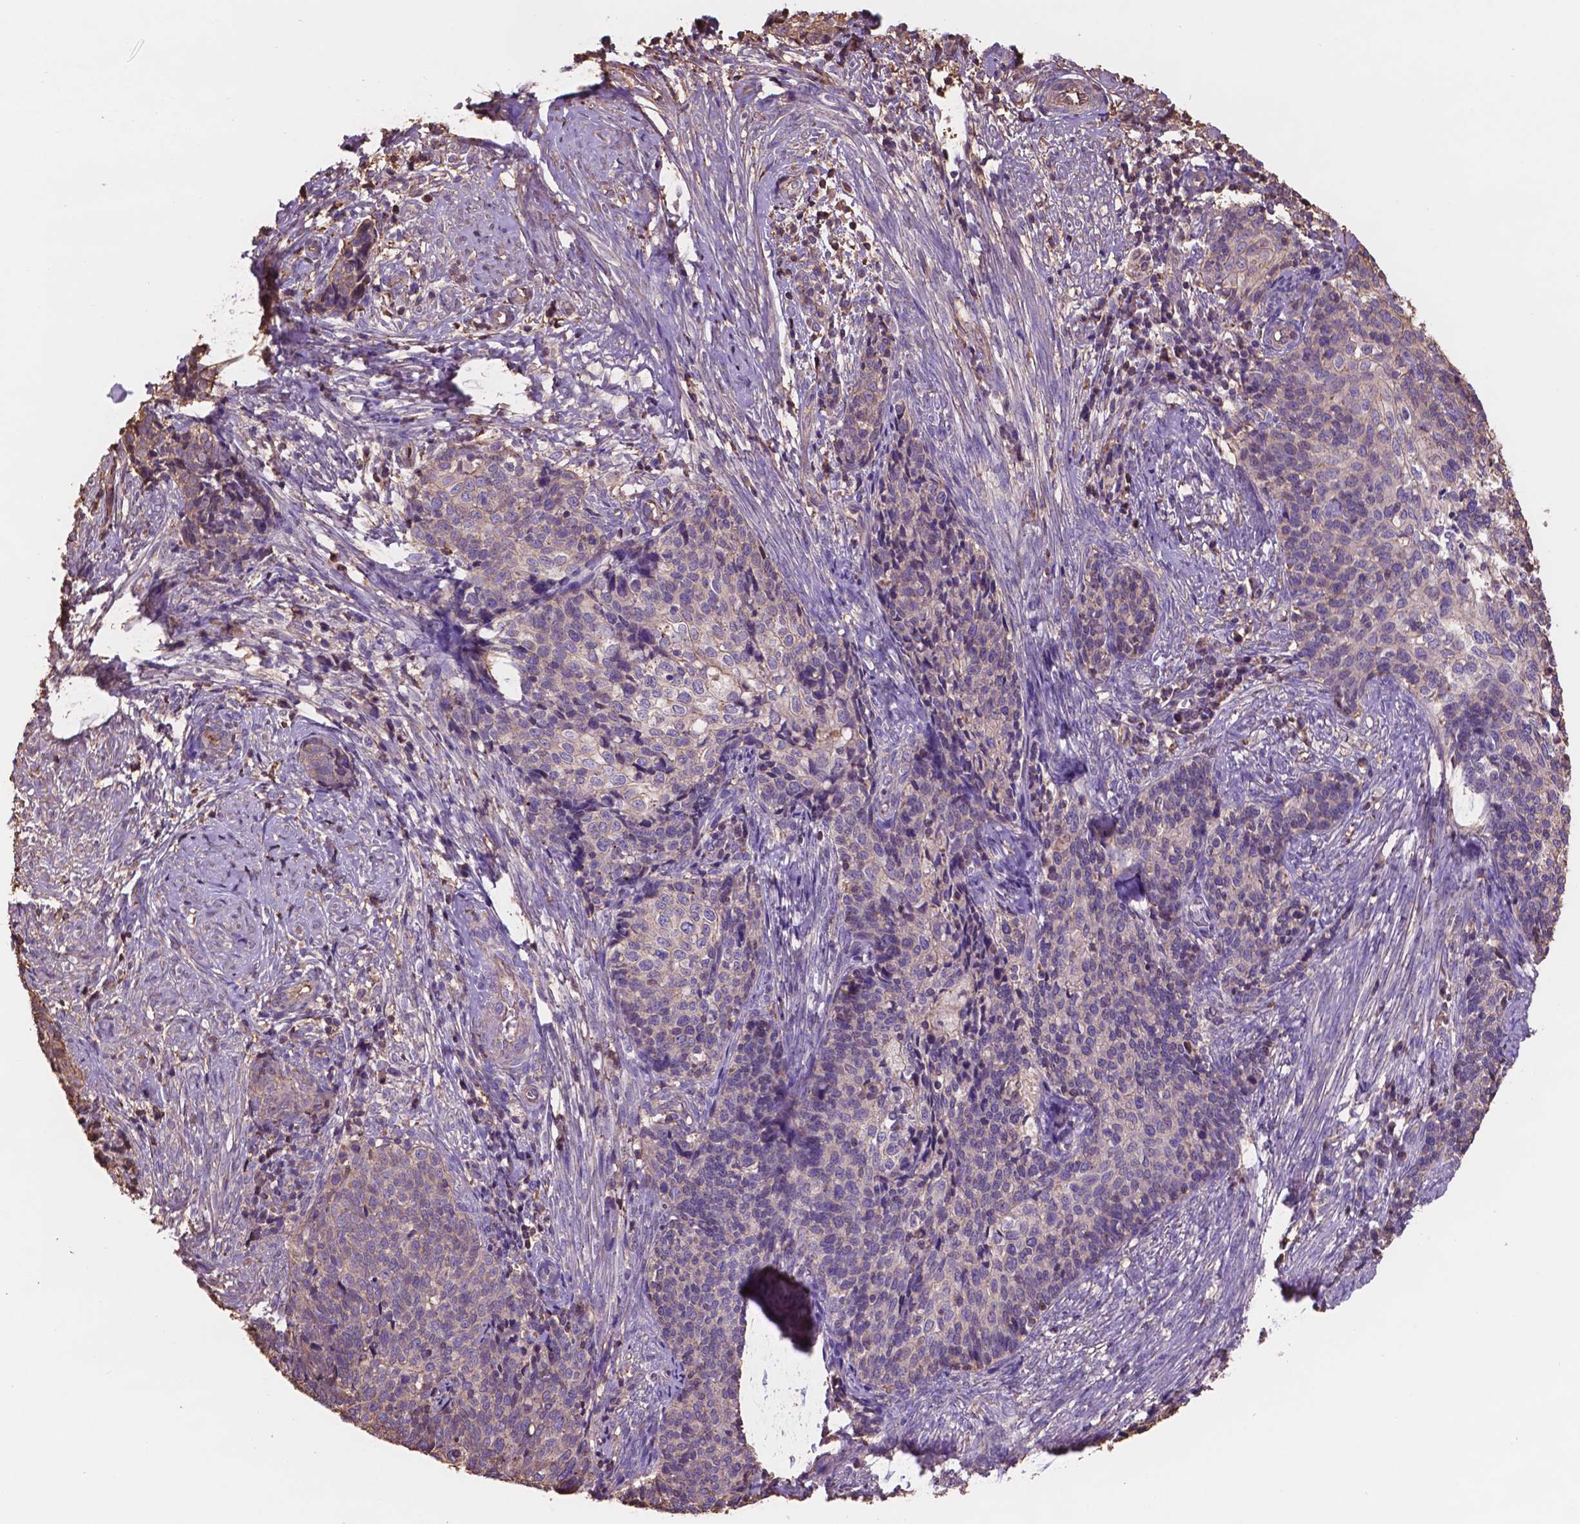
{"staining": {"intensity": "negative", "quantity": "none", "location": "none"}, "tissue": "cervical cancer", "cell_type": "Tumor cells", "image_type": "cancer", "snomed": [{"axis": "morphology", "description": "Squamous cell carcinoma, NOS"}, {"axis": "topography", "description": "Cervix"}], "caption": "Immunohistochemistry (IHC) of human cervical cancer shows no positivity in tumor cells.", "gene": "NIPA2", "patient": {"sex": "female", "age": 39}}